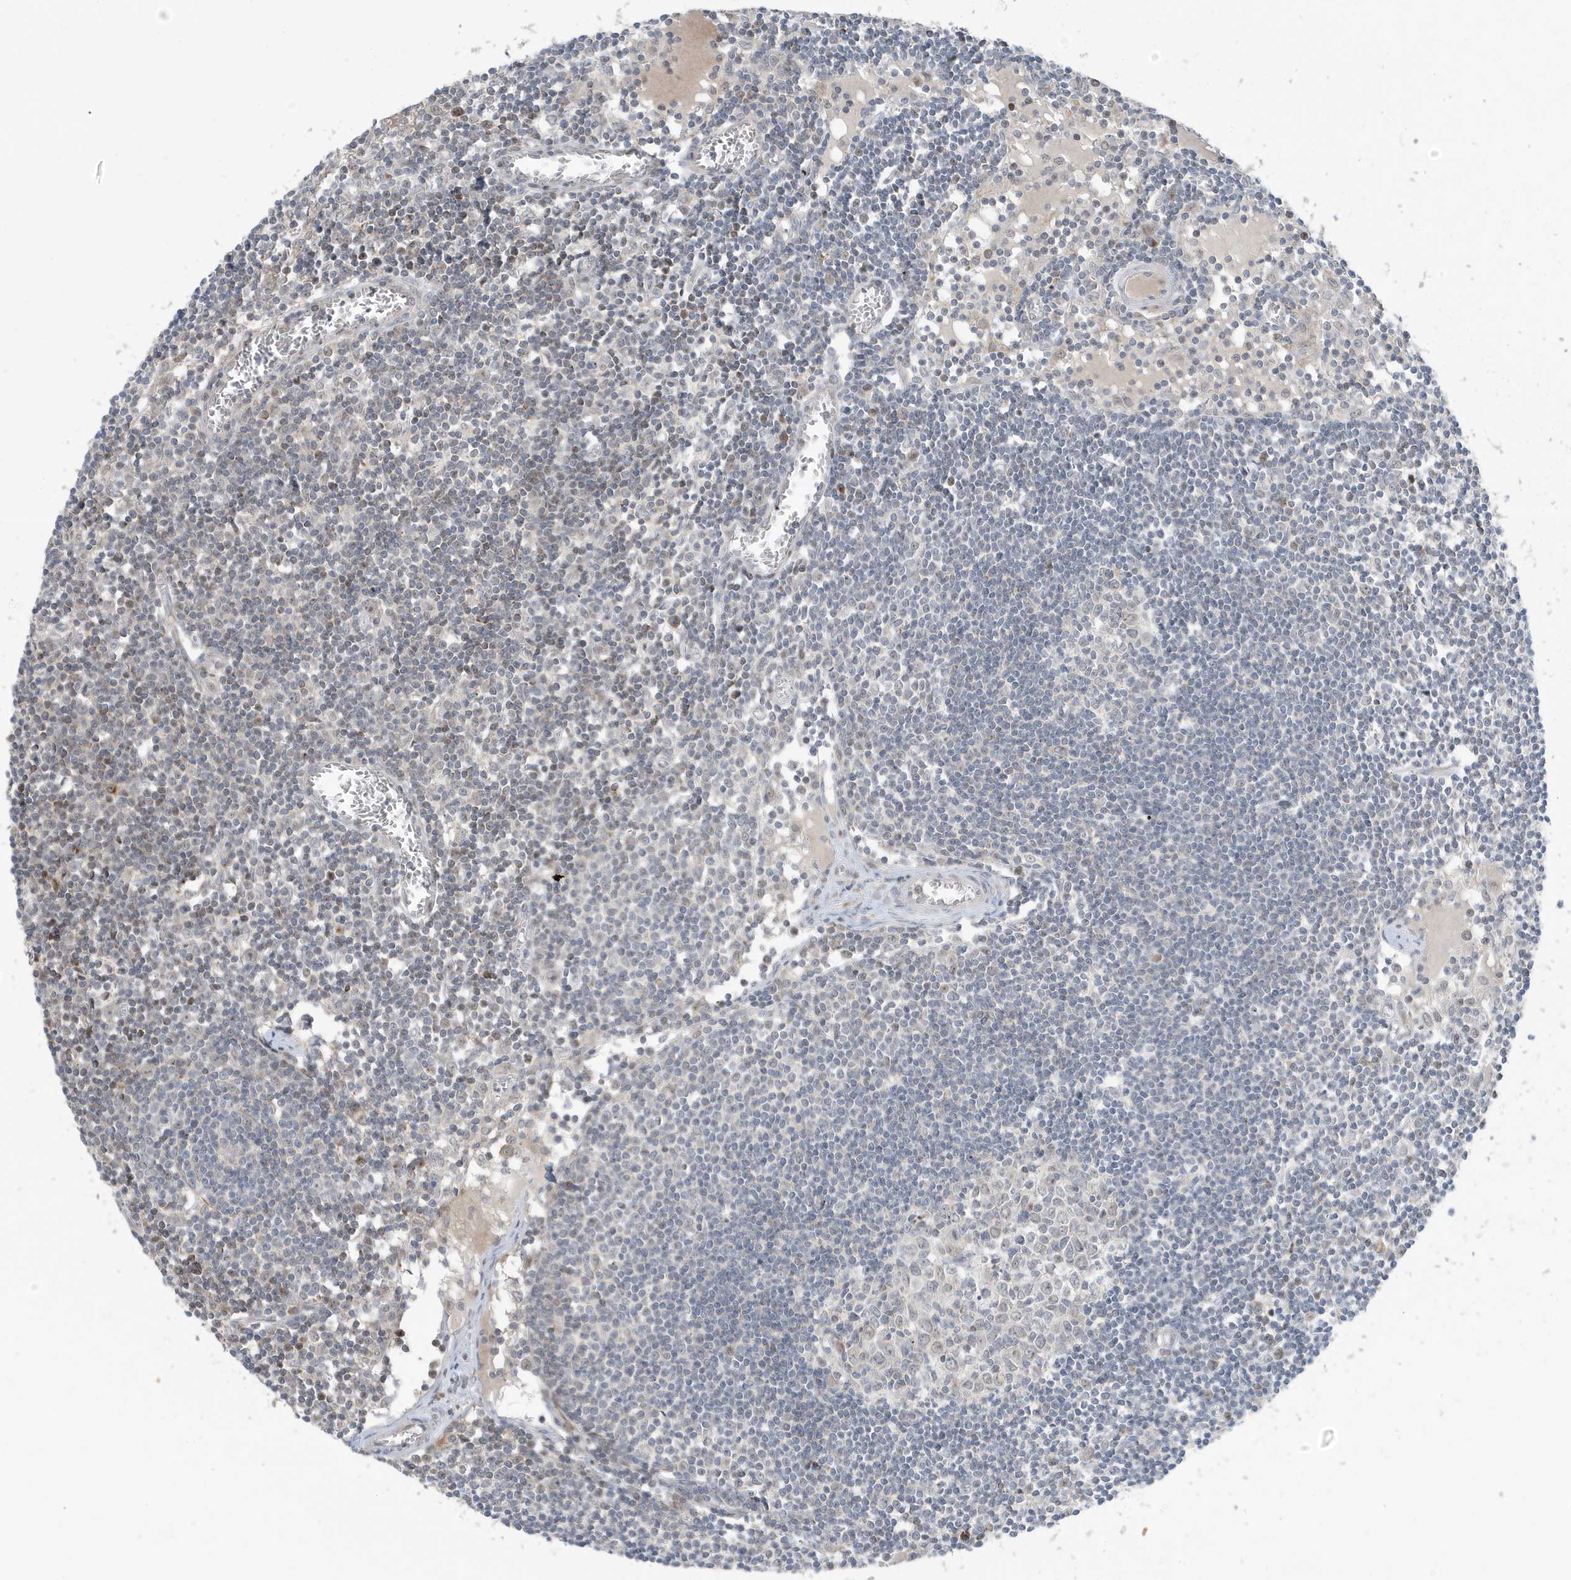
{"staining": {"intensity": "negative", "quantity": "none", "location": "none"}, "tissue": "lymph node", "cell_type": "Germinal center cells", "image_type": "normal", "snomed": [{"axis": "morphology", "description": "Normal tissue, NOS"}, {"axis": "topography", "description": "Lymph node"}], "caption": "The micrograph shows no significant staining in germinal center cells of lymph node. (DAB immunohistochemistry with hematoxylin counter stain).", "gene": "PRRT3", "patient": {"sex": "female", "age": 11}}